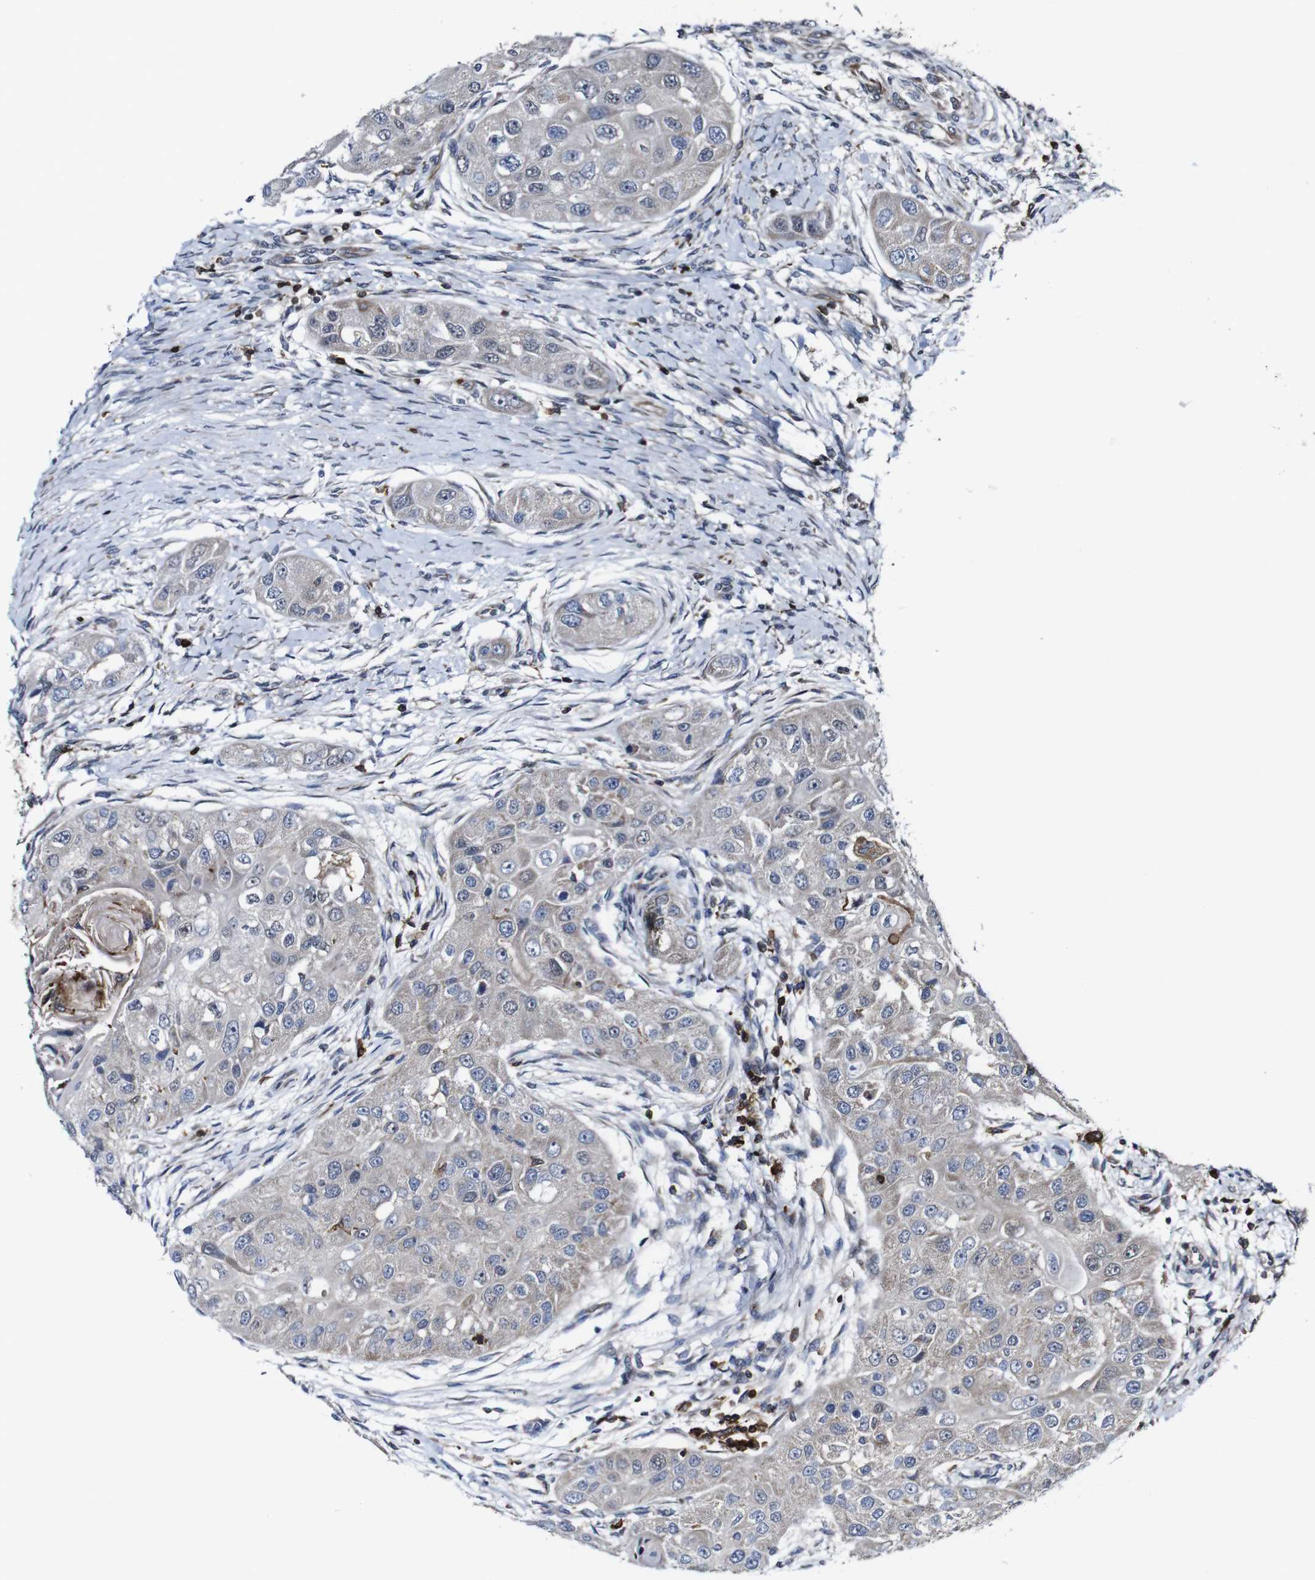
{"staining": {"intensity": "weak", "quantity": ">75%", "location": "cytoplasmic/membranous"}, "tissue": "head and neck cancer", "cell_type": "Tumor cells", "image_type": "cancer", "snomed": [{"axis": "morphology", "description": "Normal tissue, NOS"}, {"axis": "morphology", "description": "Squamous cell carcinoma, NOS"}, {"axis": "topography", "description": "Skeletal muscle"}, {"axis": "topography", "description": "Head-Neck"}], "caption": "Immunohistochemistry (IHC) of human head and neck cancer (squamous cell carcinoma) exhibits low levels of weak cytoplasmic/membranous expression in about >75% of tumor cells. The staining is performed using DAB (3,3'-diaminobenzidine) brown chromogen to label protein expression. The nuclei are counter-stained blue using hematoxylin.", "gene": "JAK2", "patient": {"sex": "male", "age": 51}}